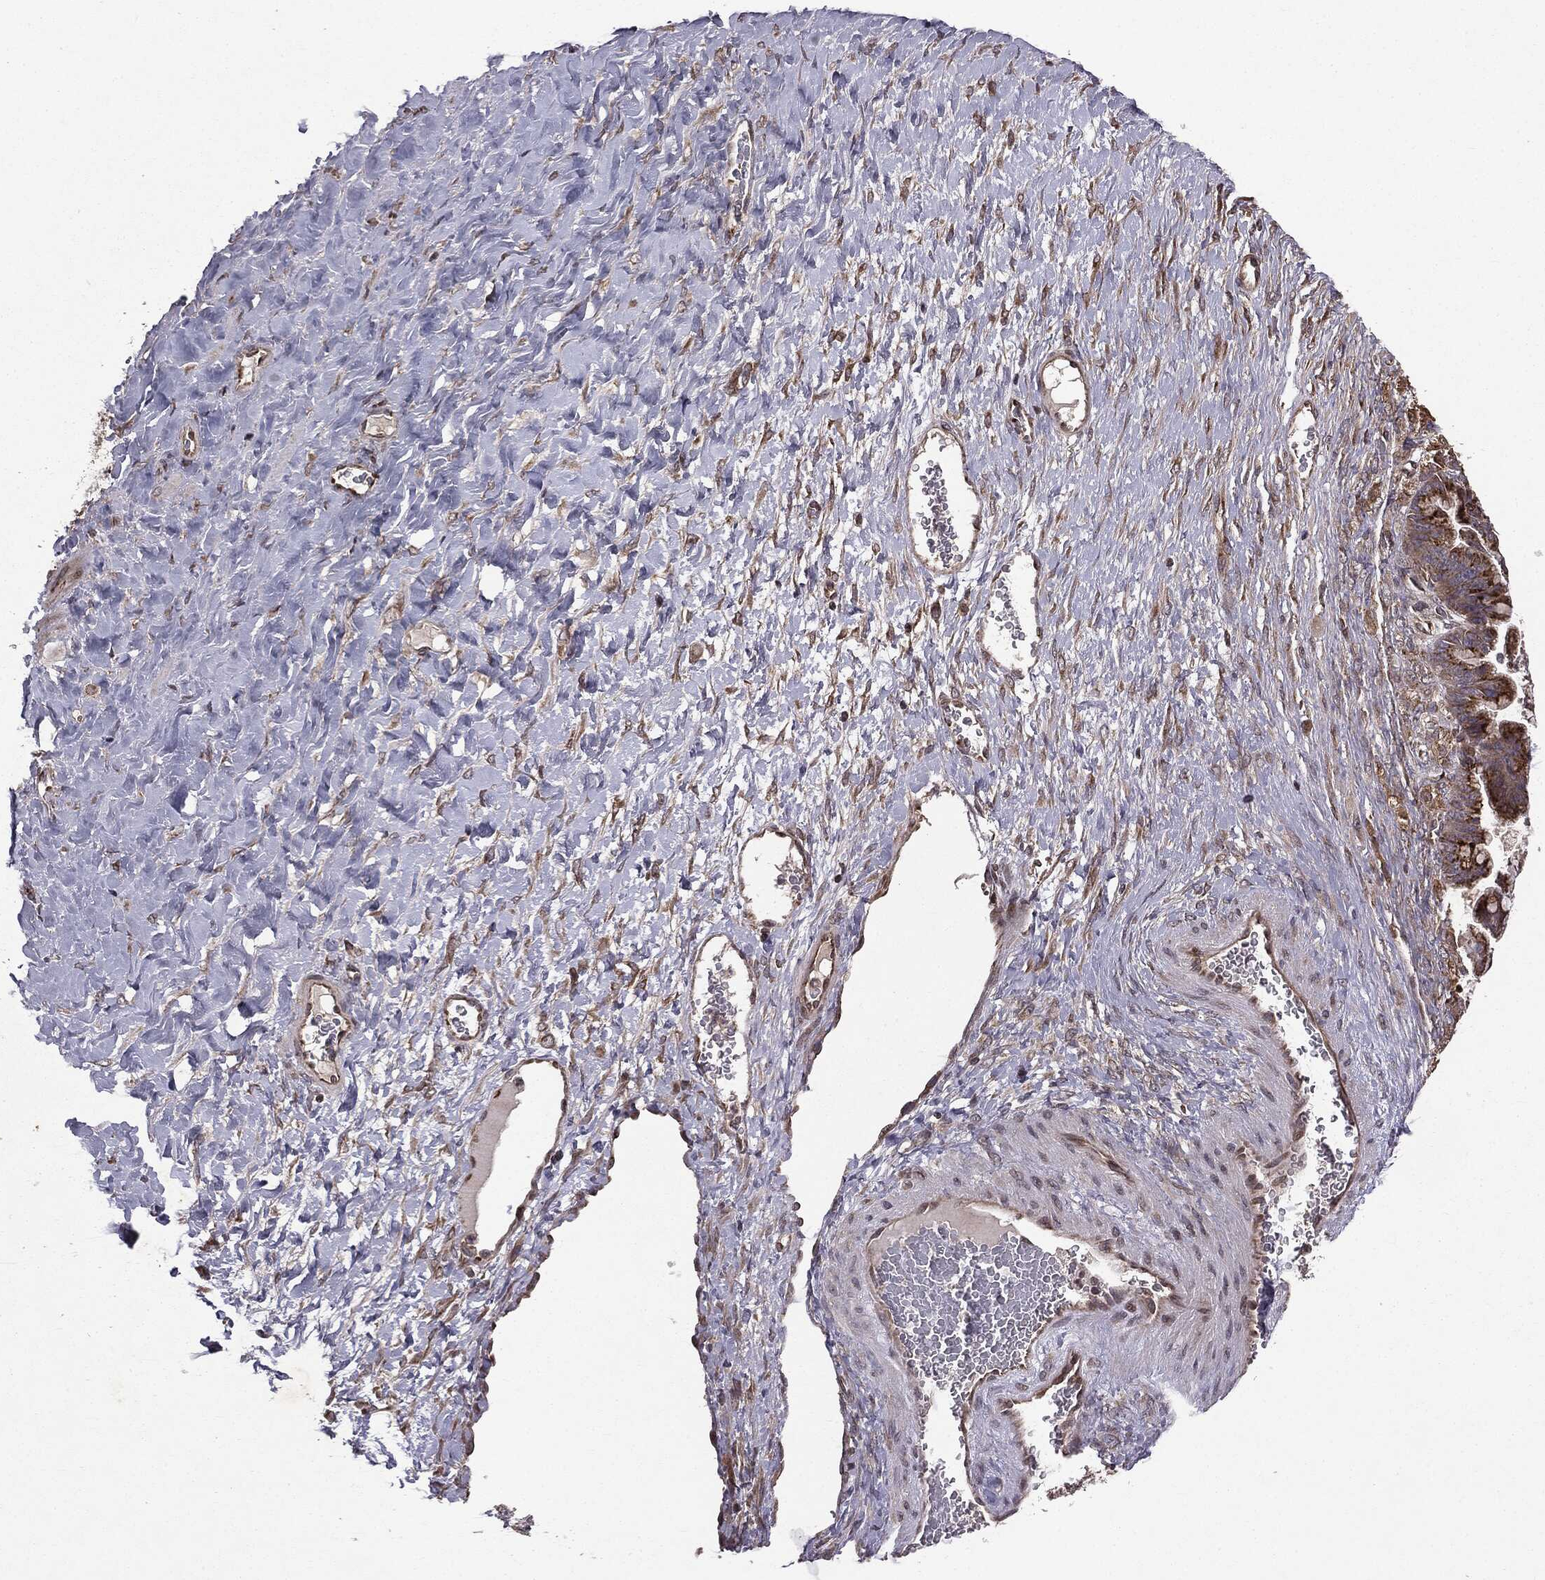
{"staining": {"intensity": "strong", "quantity": ">75%", "location": "cytoplasmic/membranous"}, "tissue": "ovarian cancer", "cell_type": "Tumor cells", "image_type": "cancer", "snomed": [{"axis": "morphology", "description": "Cystadenocarcinoma, mucinous, NOS"}, {"axis": "topography", "description": "Ovary"}], "caption": "Approximately >75% of tumor cells in ovarian mucinous cystadenocarcinoma show strong cytoplasmic/membranous protein positivity as visualized by brown immunohistochemical staining.", "gene": "PLPPR2", "patient": {"sex": "female", "age": 67}}